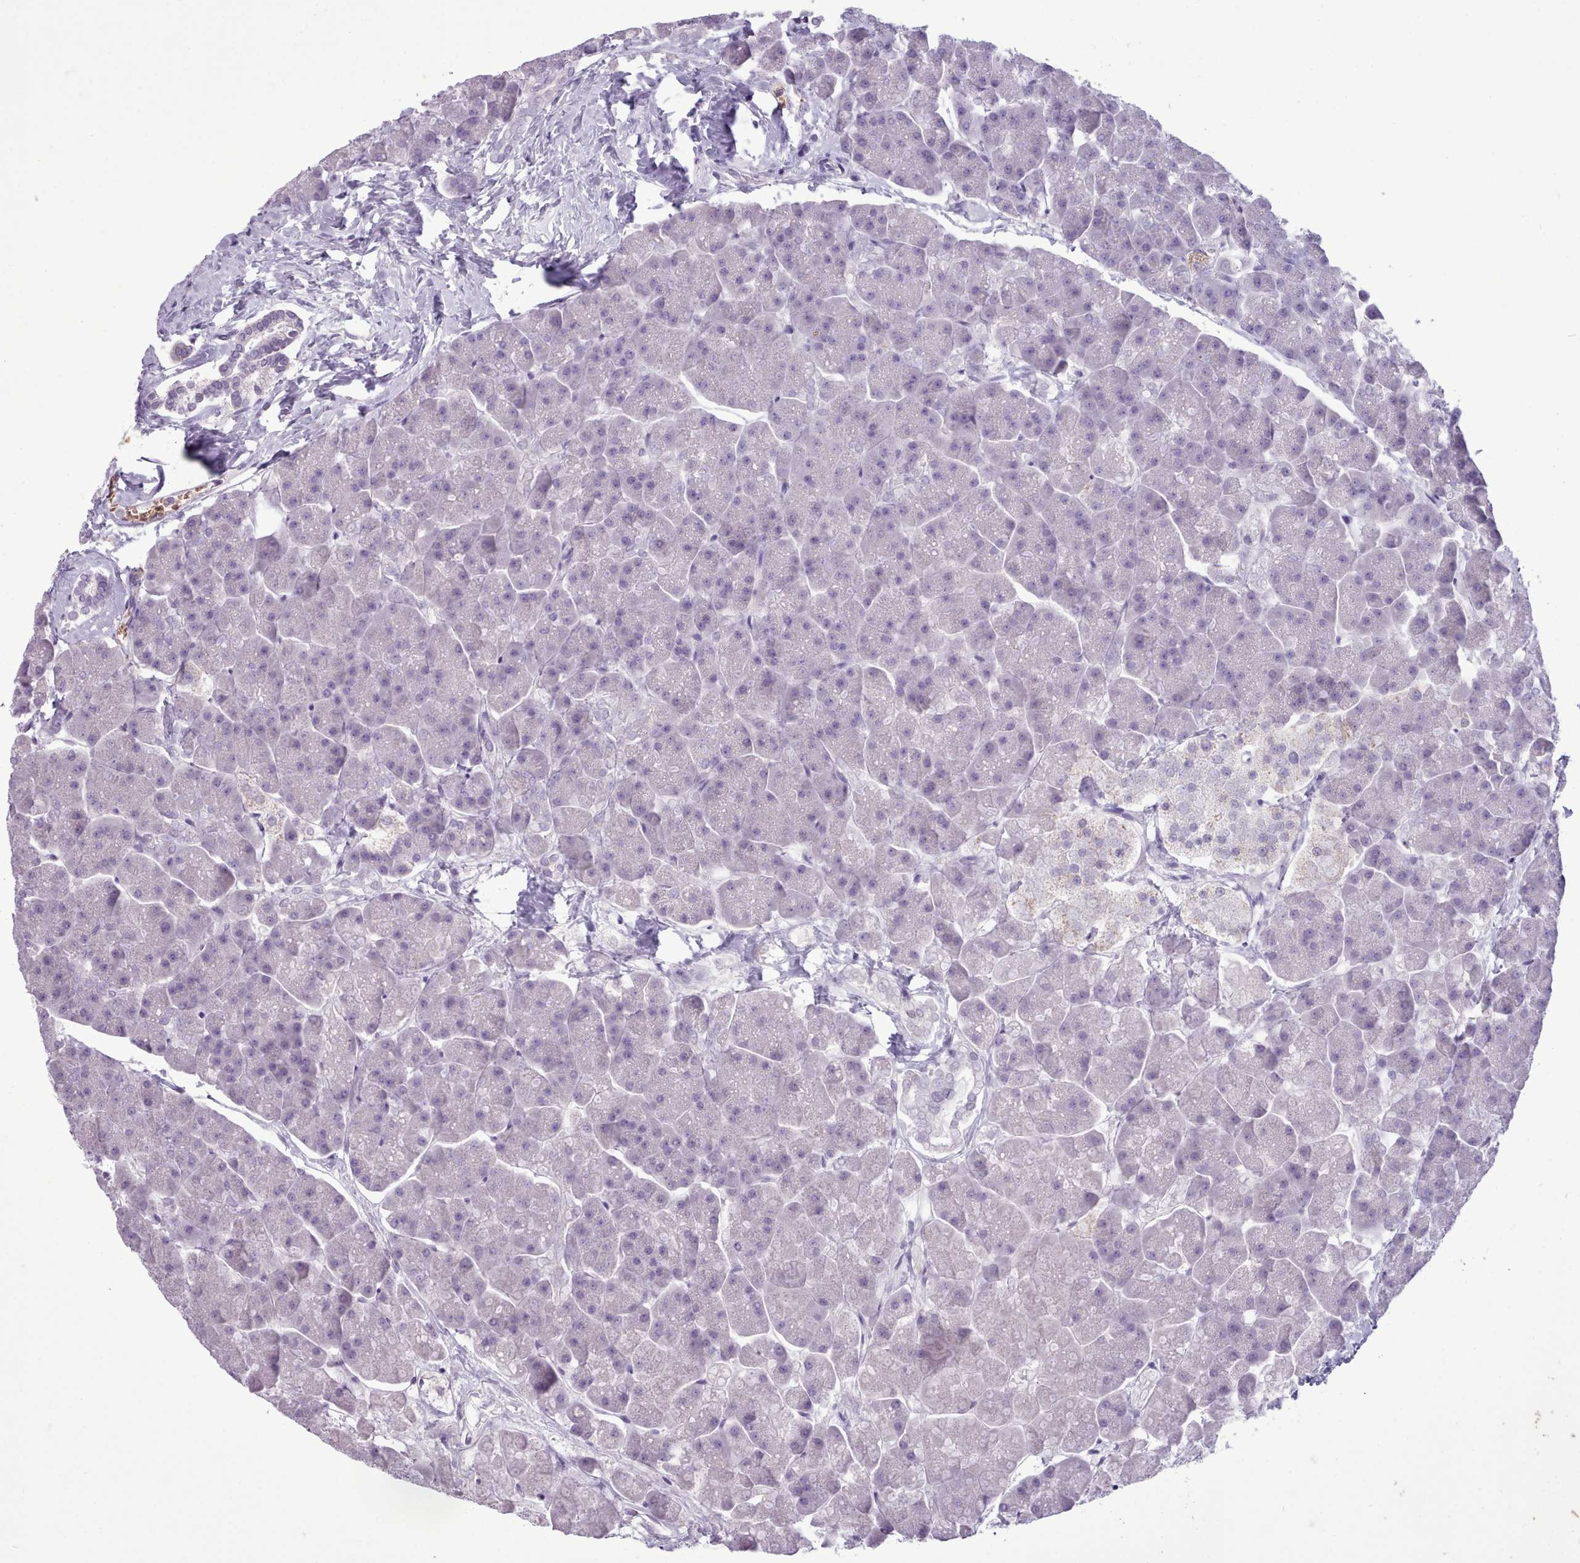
{"staining": {"intensity": "negative", "quantity": "none", "location": "none"}, "tissue": "pancreas", "cell_type": "Exocrine glandular cells", "image_type": "normal", "snomed": [{"axis": "morphology", "description": "Normal tissue, NOS"}, {"axis": "topography", "description": "Pancreas"}, {"axis": "topography", "description": "Peripheral nerve tissue"}], "caption": "This is a photomicrograph of immunohistochemistry staining of benign pancreas, which shows no positivity in exocrine glandular cells.", "gene": "AK4P3", "patient": {"sex": "male", "age": 54}}